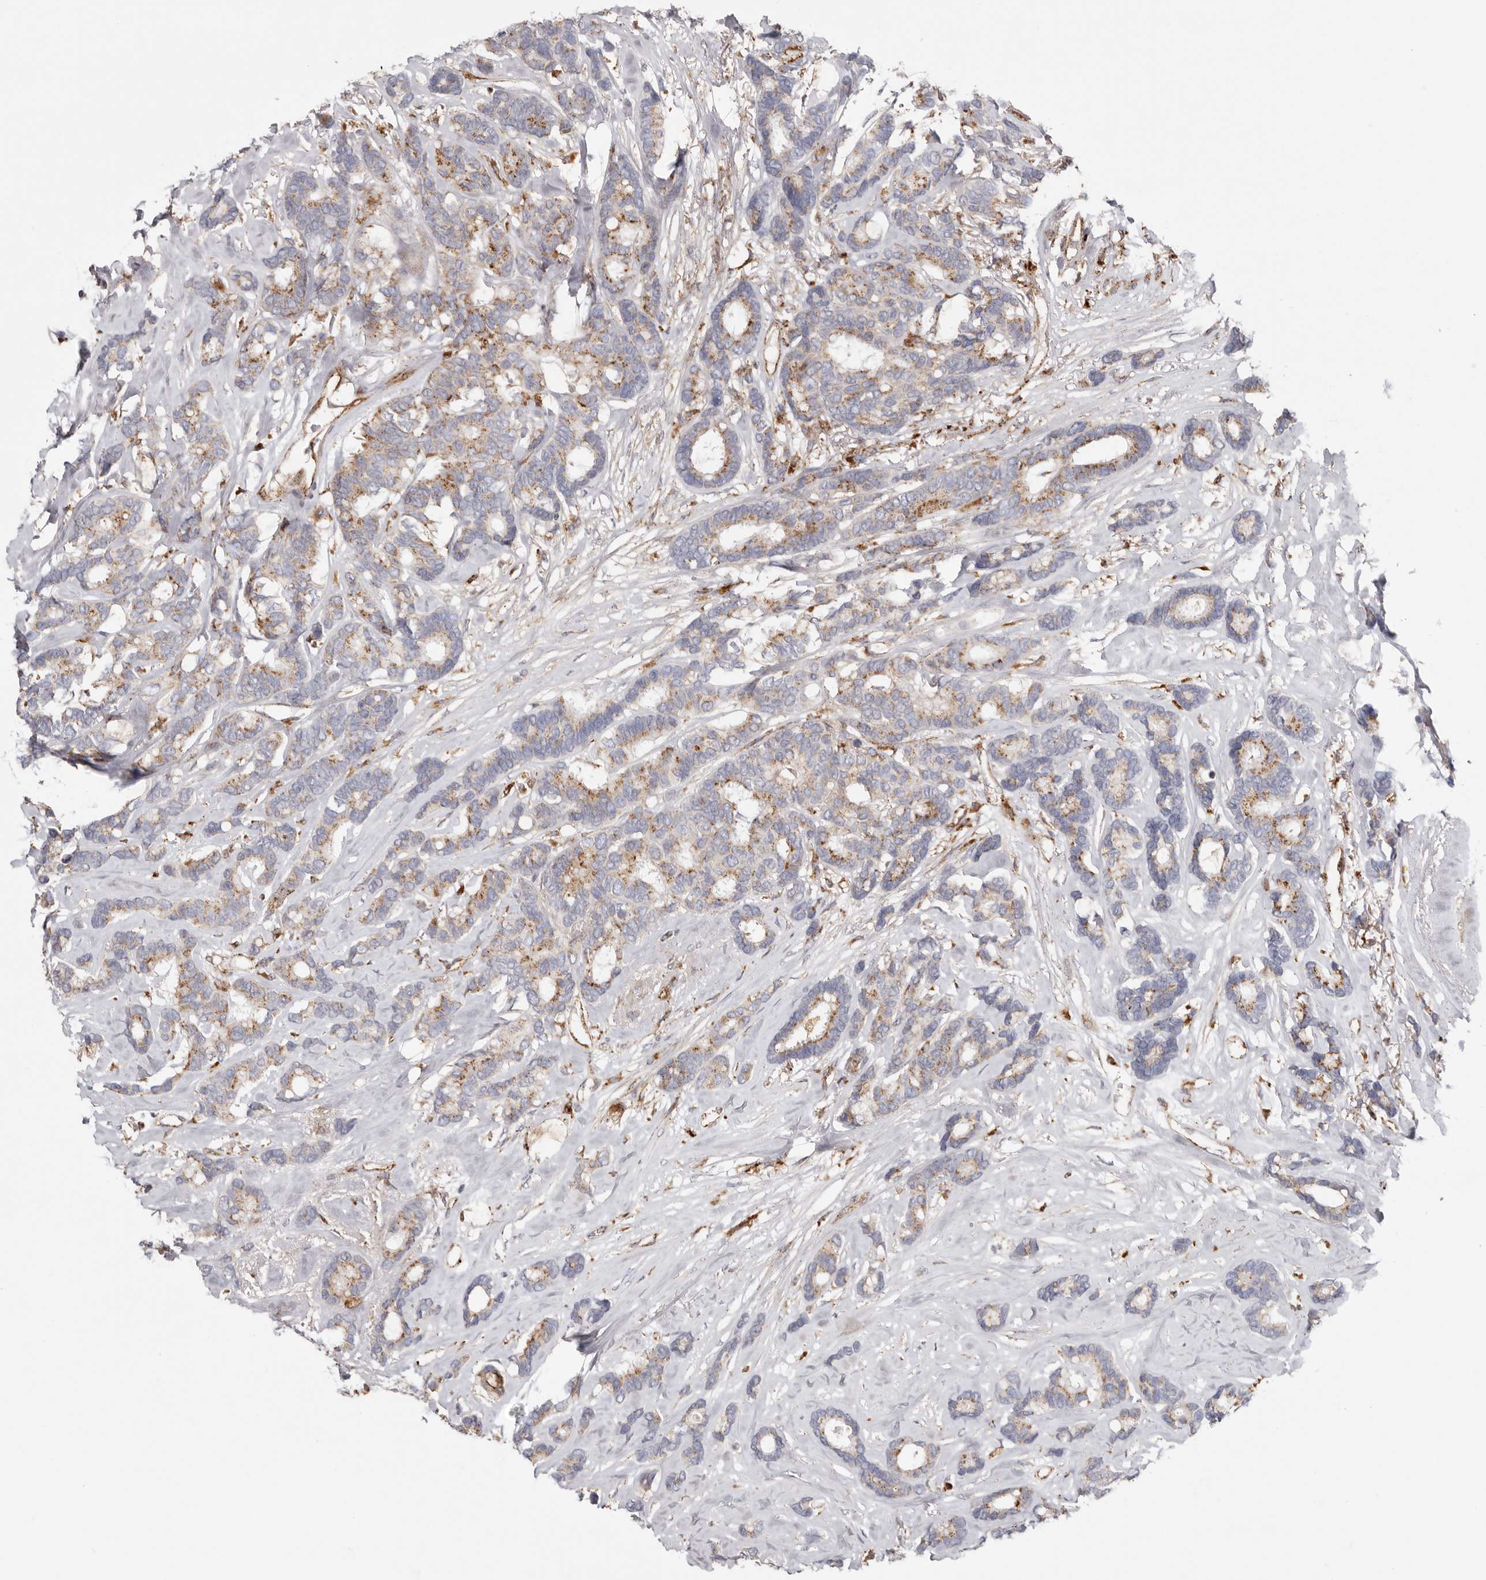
{"staining": {"intensity": "moderate", "quantity": "25%-75%", "location": "cytoplasmic/membranous"}, "tissue": "breast cancer", "cell_type": "Tumor cells", "image_type": "cancer", "snomed": [{"axis": "morphology", "description": "Duct carcinoma"}, {"axis": "topography", "description": "Breast"}], "caption": "Protein expression analysis of human infiltrating ductal carcinoma (breast) reveals moderate cytoplasmic/membranous staining in about 25%-75% of tumor cells.", "gene": "GRN", "patient": {"sex": "female", "age": 87}}